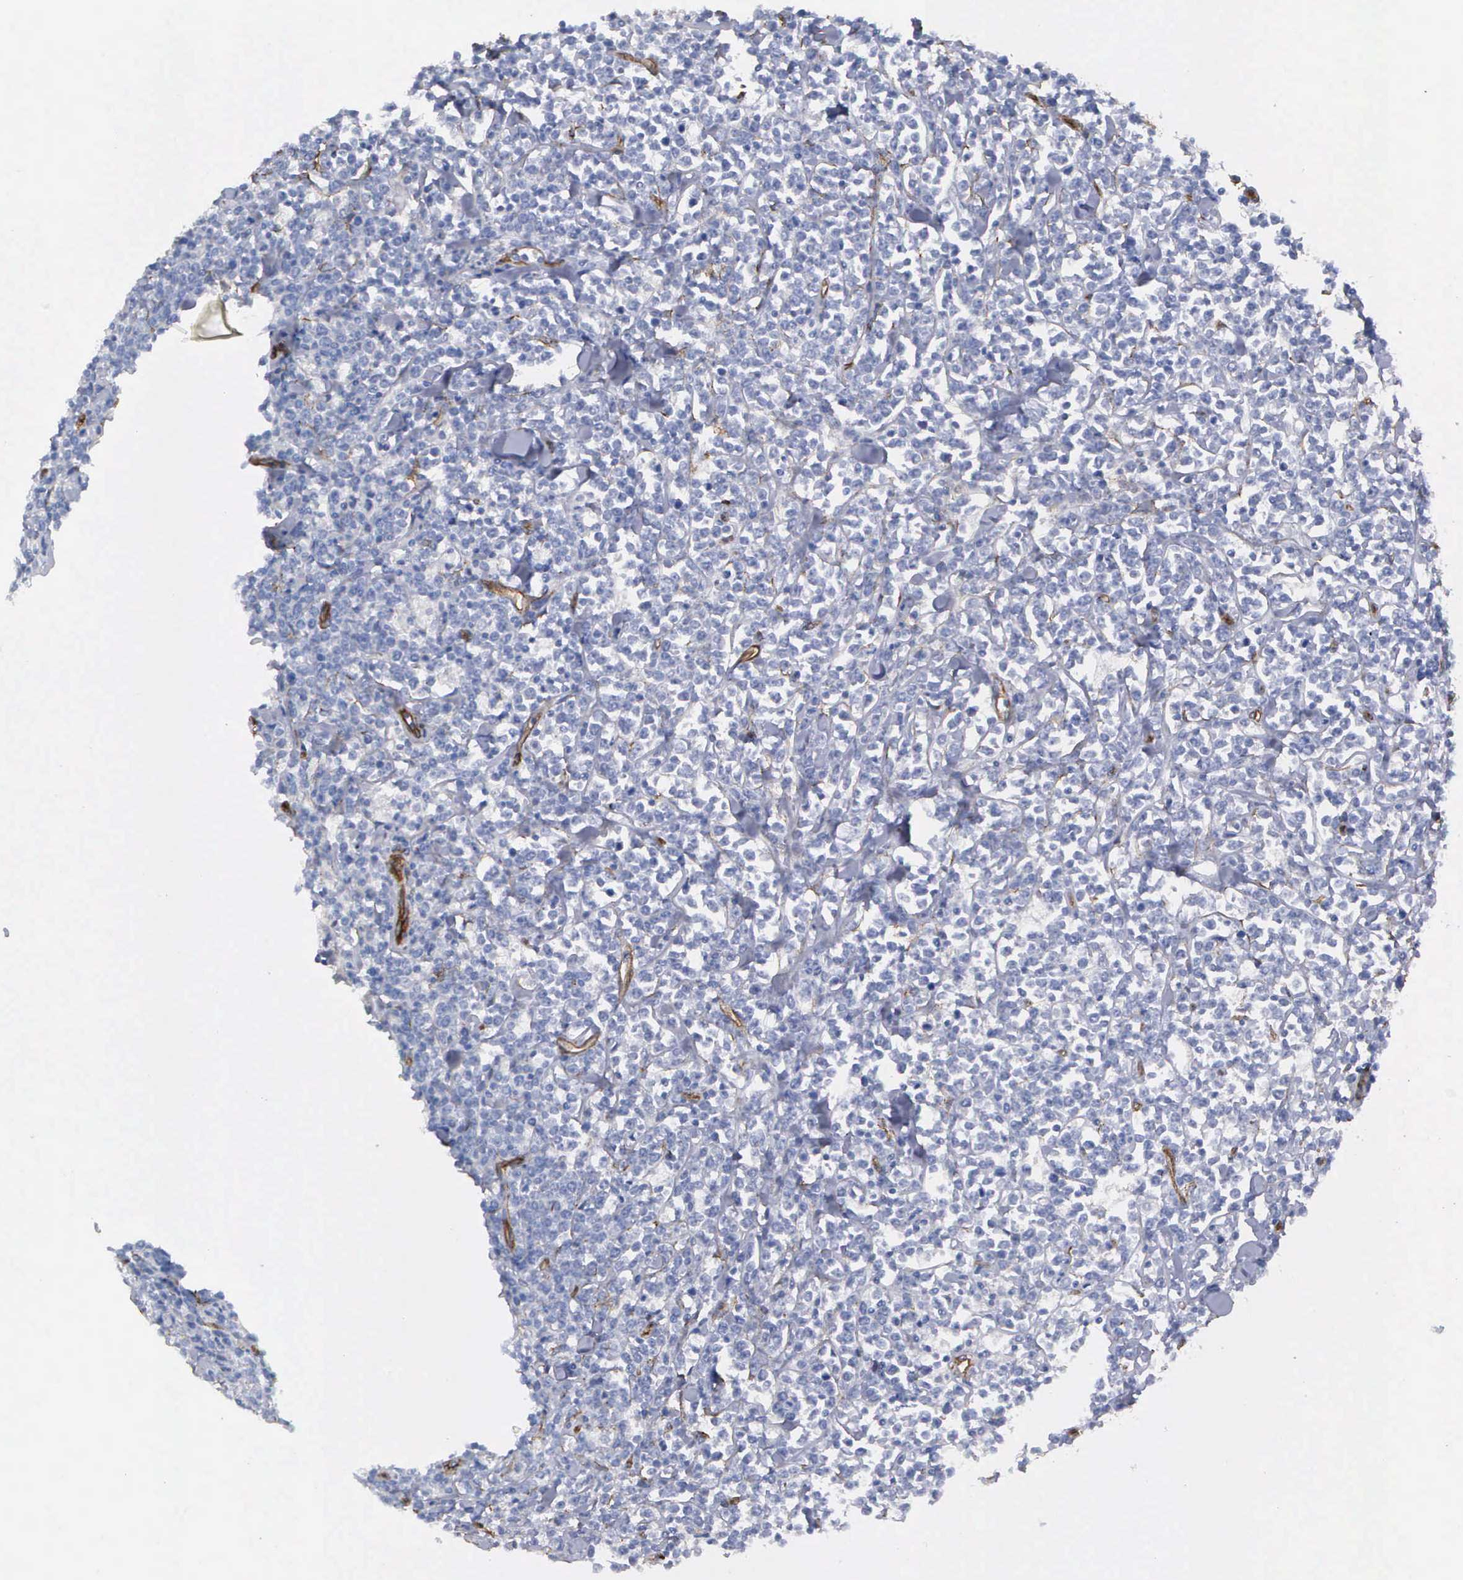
{"staining": {"intensity": "negative", "quantity": "none", "location": "none"}, "tissue": "lymphoma", "cell_type": "Tumor cells", "image_type": "cancer", "snomed": [{"axis": "morphology", "description": "Malignant lymphoma, non-Hodgkin's type, High grade"}, {"axis": "topography", "description": "Small intestine"}, {"axis": "topography", "description": "Colon"}], "caption": "Immunohistochemistry of human lymphoma exhibits no positivity in tumor cells.", "gene": "MAGEB10", "patient": {"sex": "male", "age": 8}}